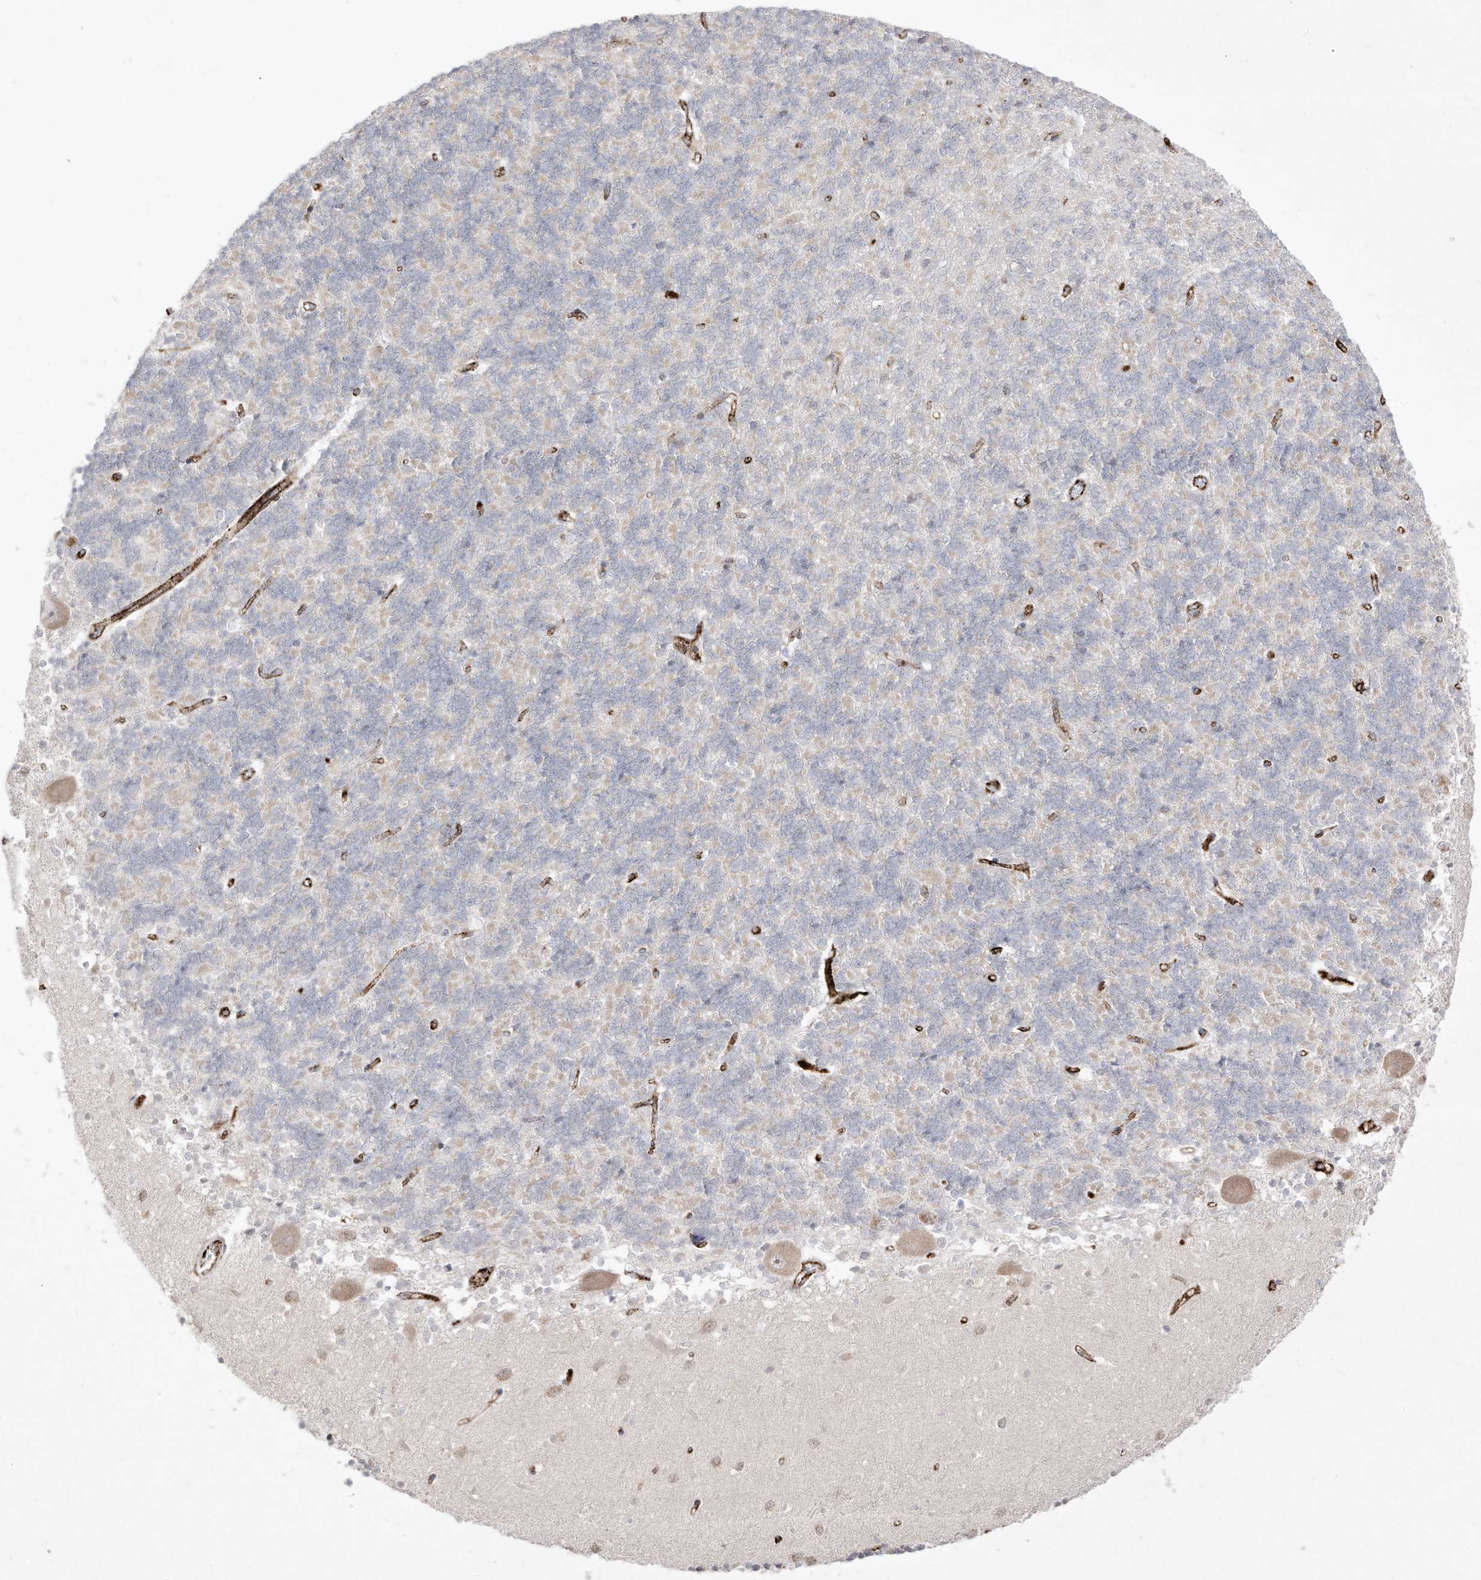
{"staining": {"intensity": "weak", "quantity": "25%-75%", "location": "cytoplasmic/membranous"}, "tissue": "cerebellum", "cell_type": "Cells in granular layer", "image_type": "normal", "snomed": [{"axis": "morphology", "description": "Normal tissue, NOS"}, {"axis": "topography", "description": "Cerebellum"}], "caption": "Weak cytoplasmic/membranous protein expression is appreciated in approximately 25%-75% of cells in granular layer in cerebellum. The staining was performed using DAB (3,3'-diaminobenzidine), with brown indicating positive protein expression. Nuclei are stained blue with hematoxylin.", "gene": "ZGRF1", "patient": {"sex": "male", "age": 37}}